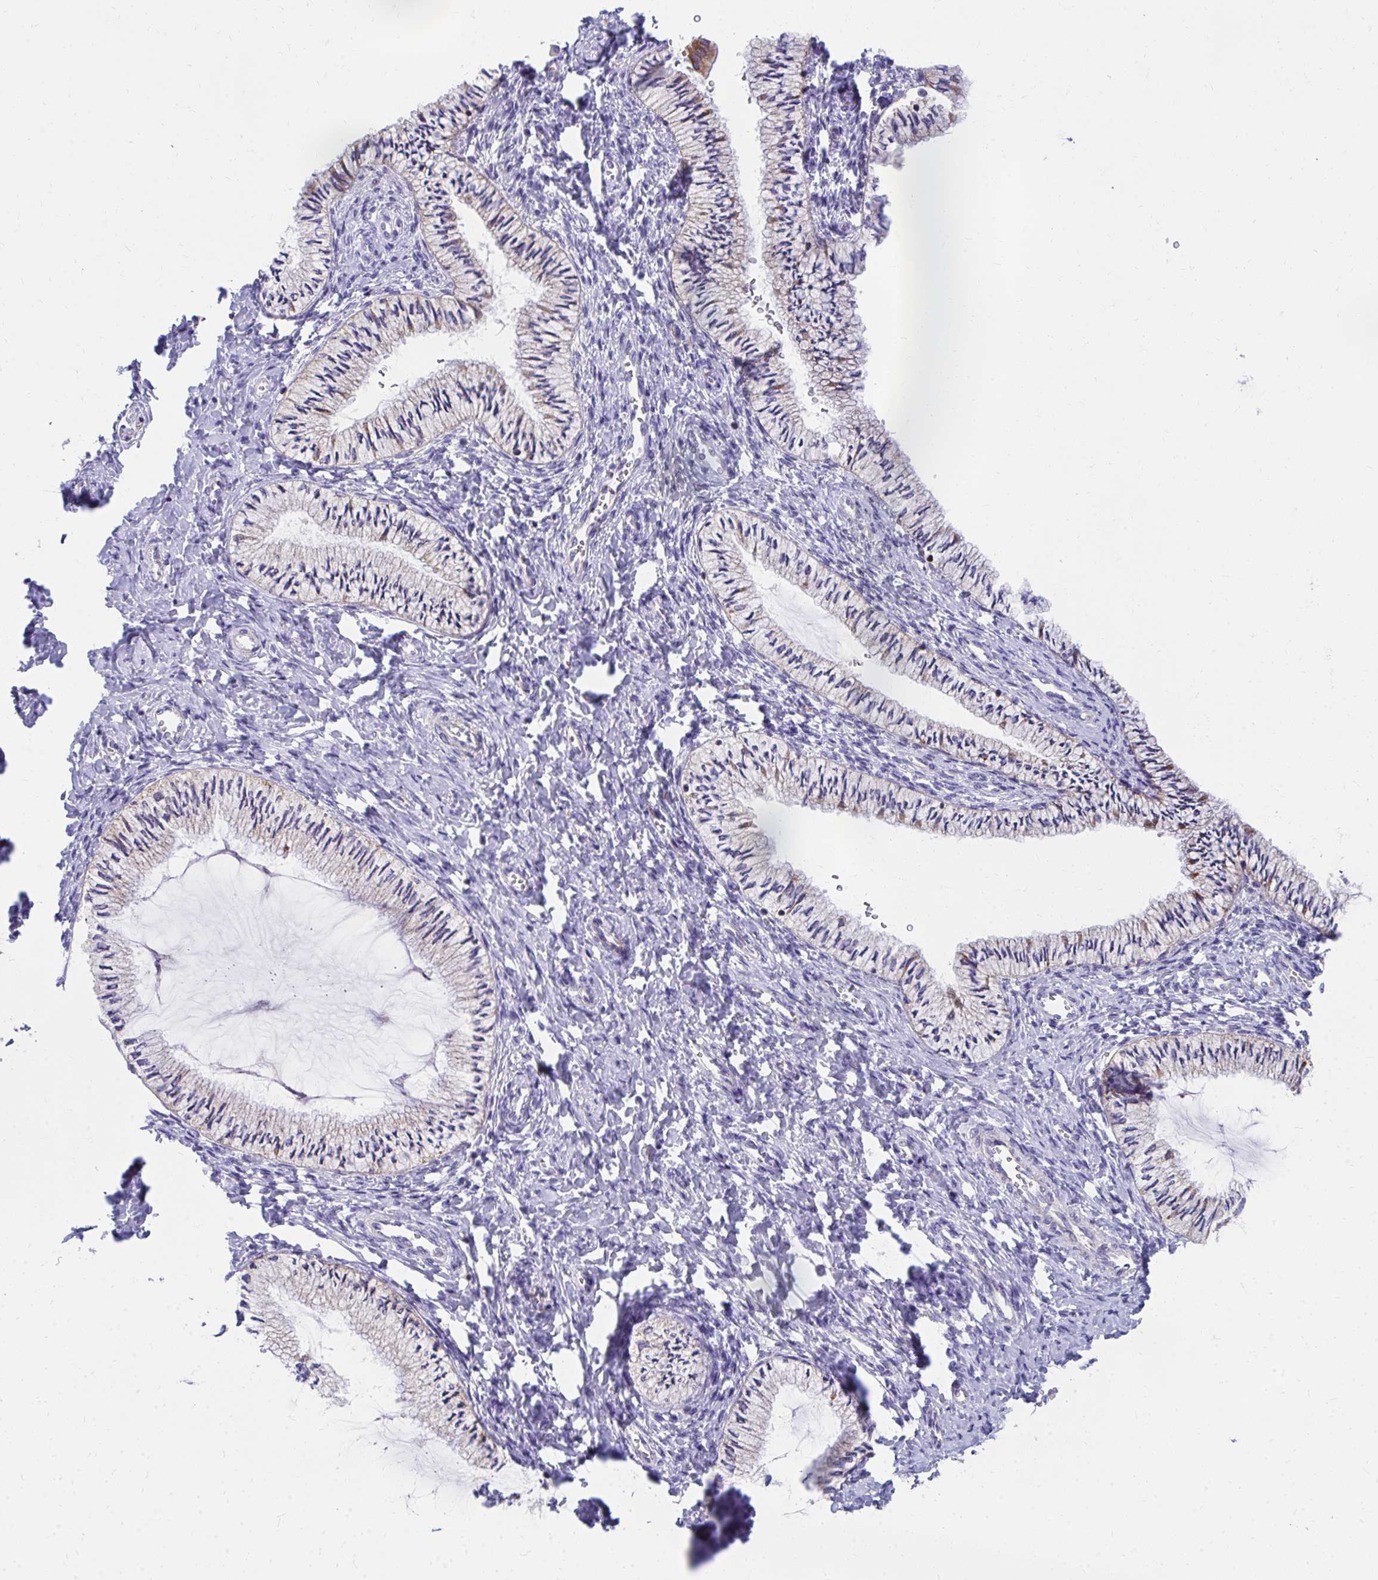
{"staining": {"intensity": "moderate", "quantity": "<25%", "location": "cytoplasmic/membranous"}, "tissue": "cervix", "cell_type": "Glandular cells", "image_type": "normal", "snomed": [{"axis": "morphology", "description": "Normal tissue, NOS"}, {"axis": "topography", "description": "Cervix"}], "caption": "This image demonstrates immunohistochemistry (IHC) staining of benign cervix, with low moderate cytoplasmic/membranous positivity in about <25% of glandular cells.", "gene": "IL37", "patient": {"sex": "female", "age": 24}}